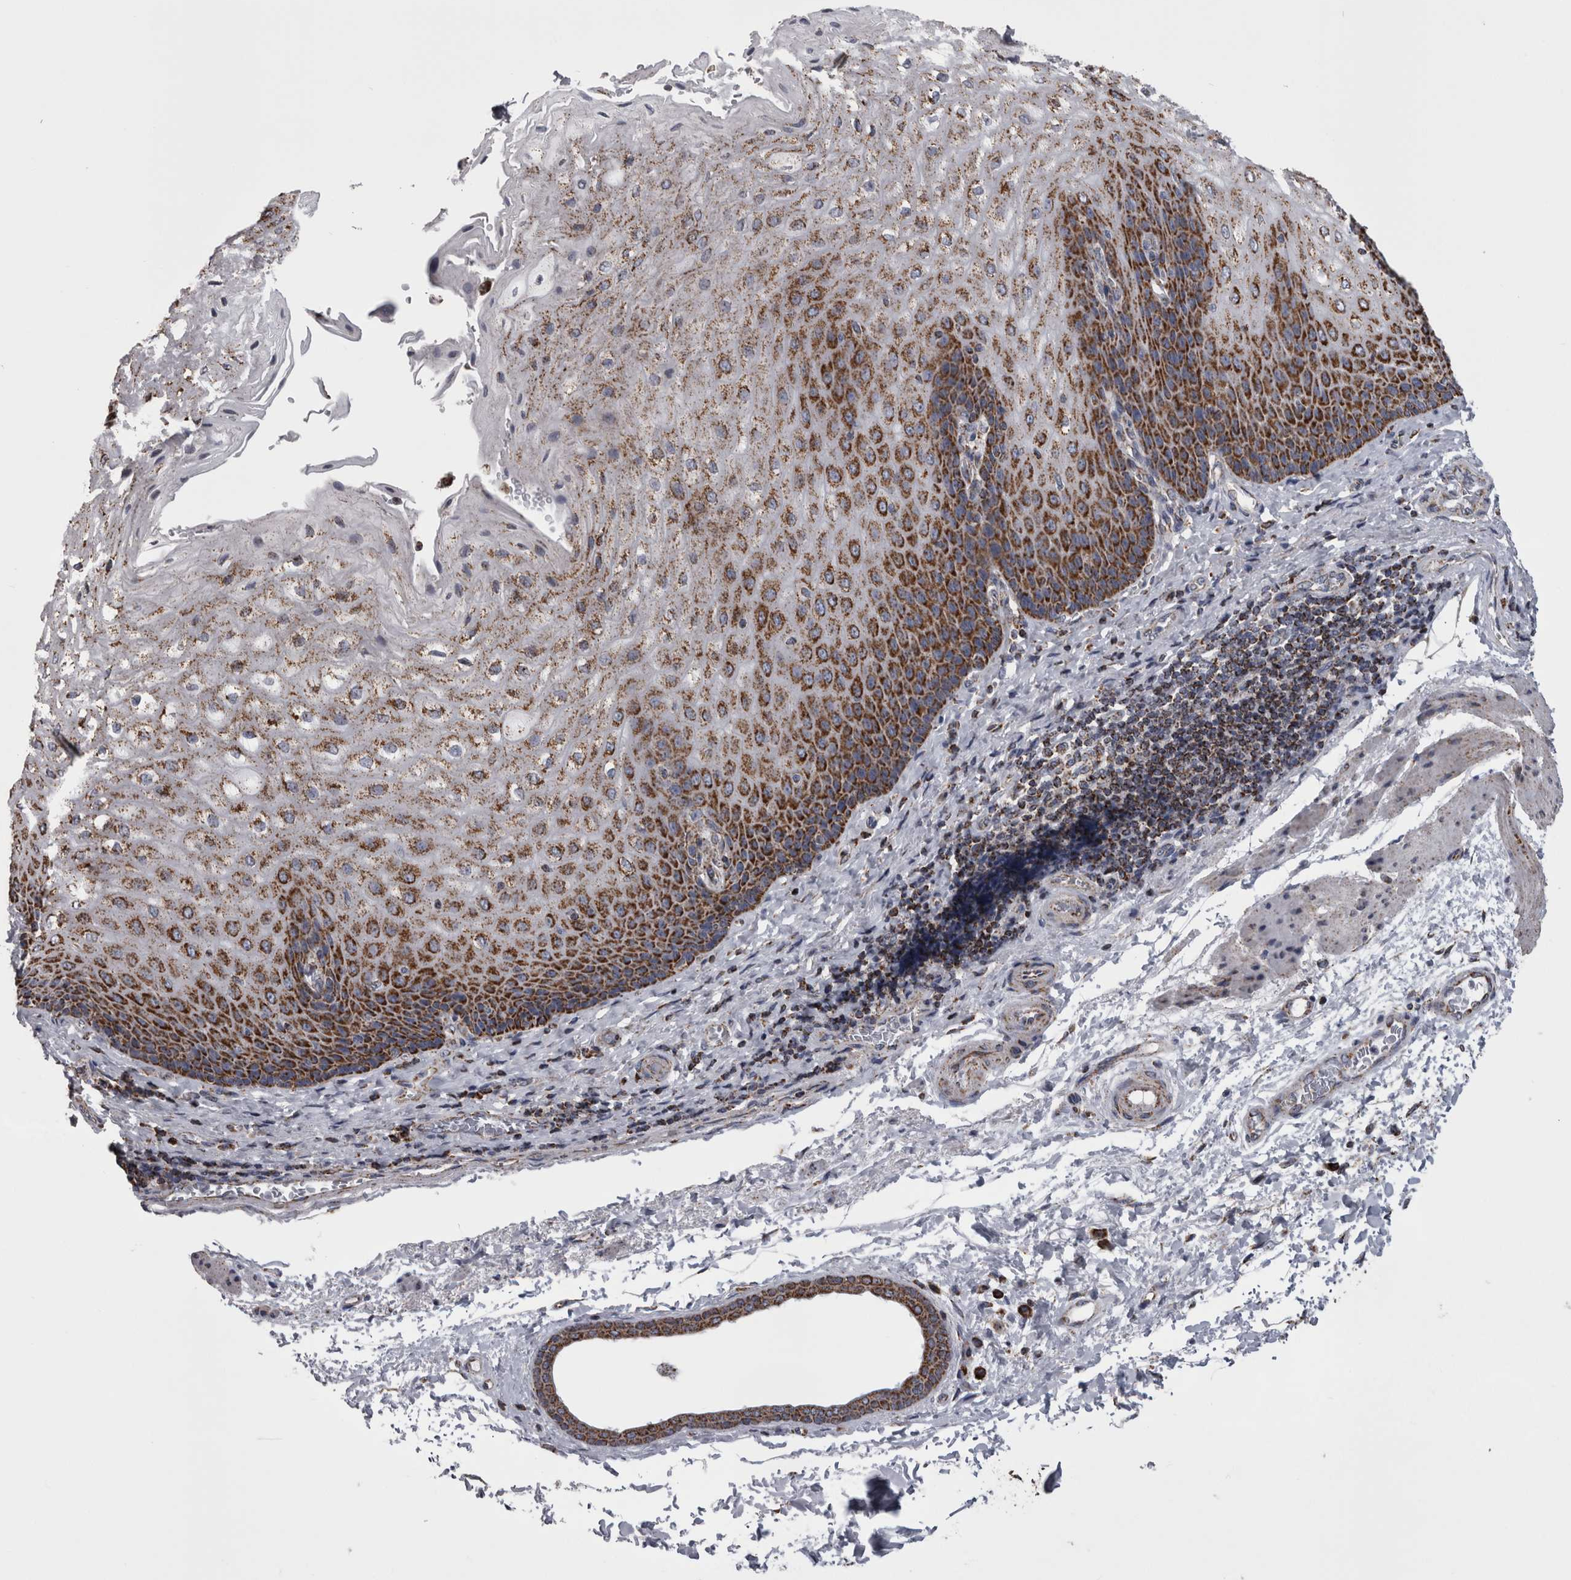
{"staining": {"intensity": "strong", "quantity": ">75%", "location": "cytoplasmic/membranous"}, "tissue": "esophagus", "cell_type": "Squamous epithelial cells", "image_type": "normal", "snomed": [{"axis": "morphology", "description": "Normal tissue, NOS"}, {"axis": "topography", "description": "Esophagus"}], "caption": "Protein staining of normal esophagus reveals strong cytoplasmic/membranous expression in approximately >75% of squamous epithelial cells.", "gene": "MDH2", "patient": {"sex": "male", "age": 54}}